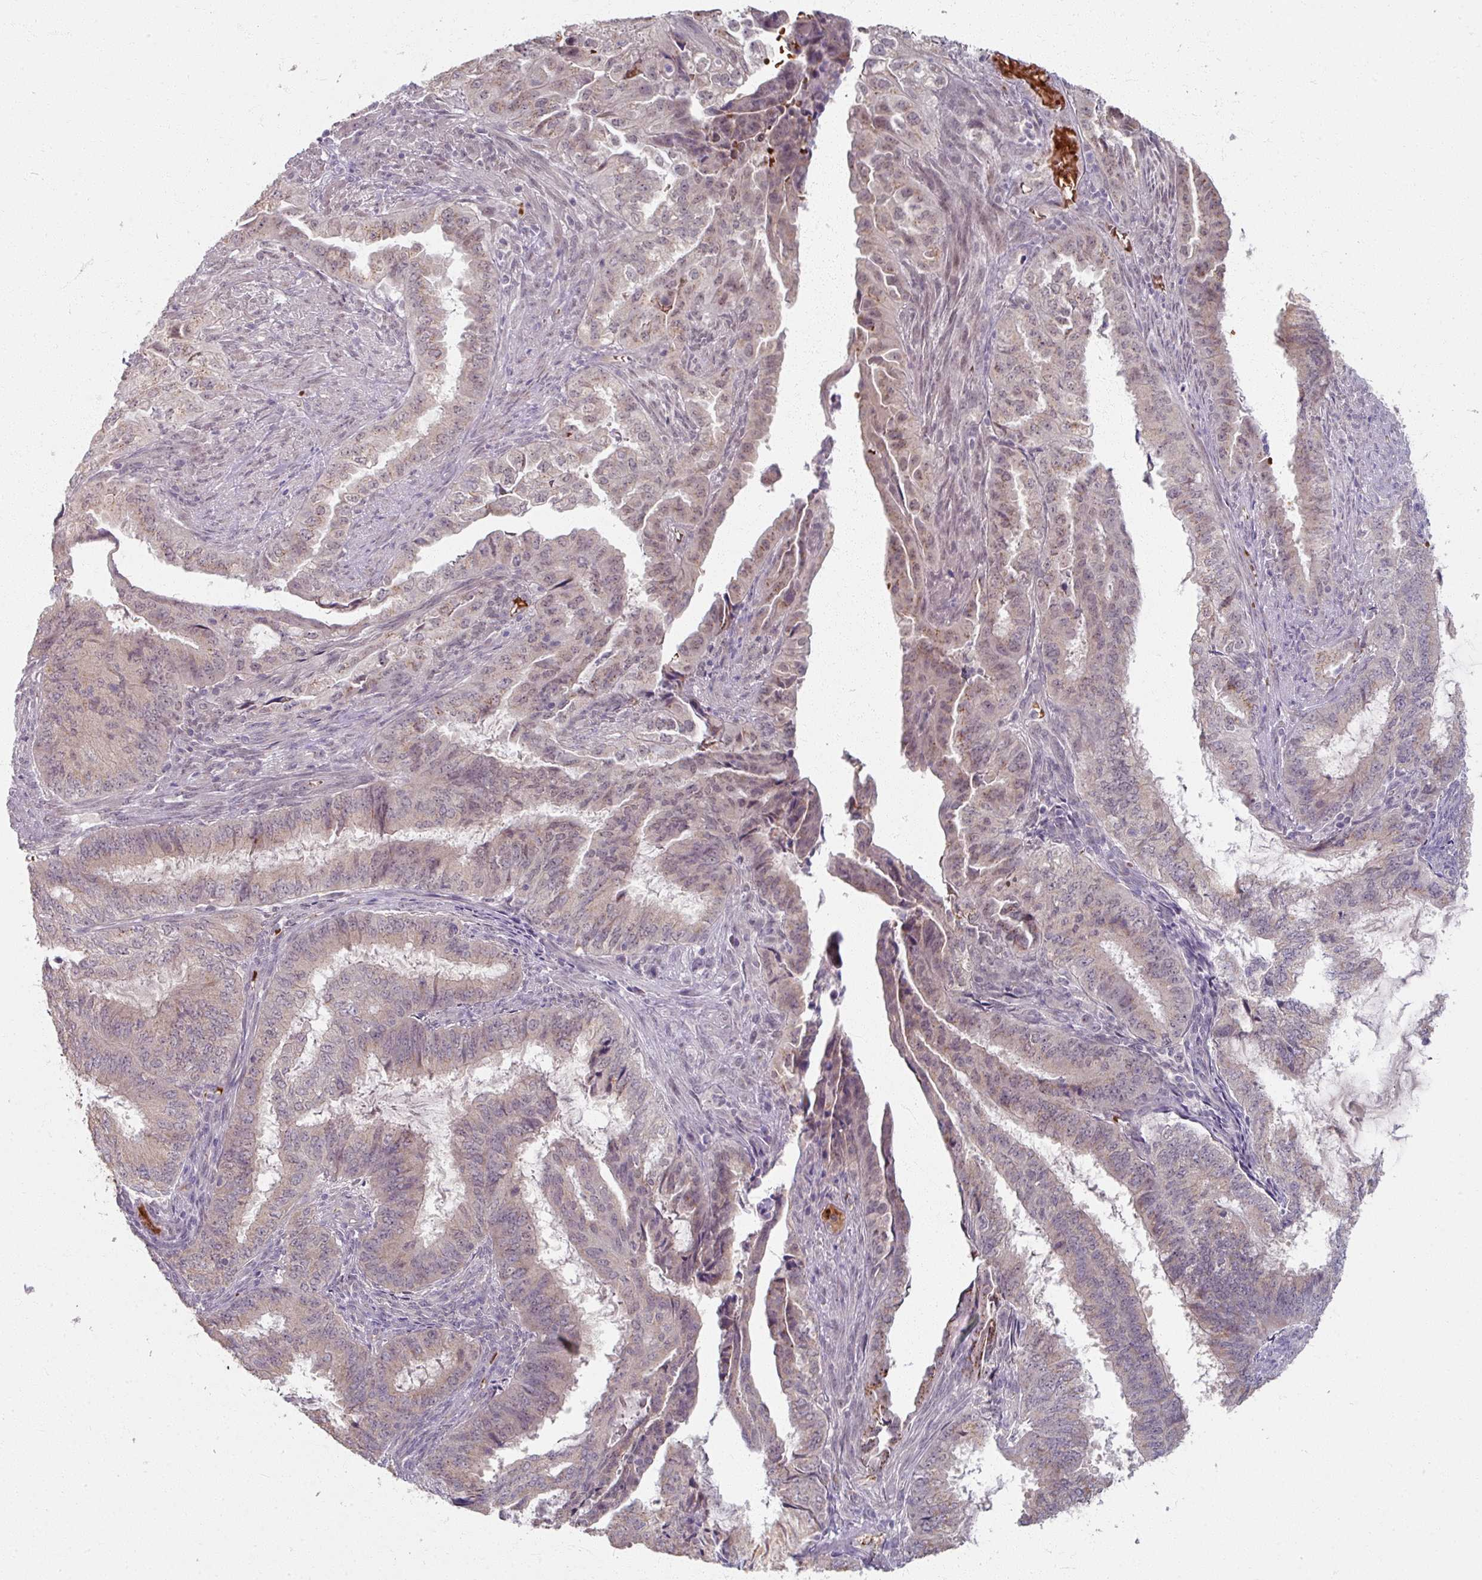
{"staining": {"intensity": "weak", "quantity": ">75%", "location": "cytoplasmic/membranous,nuclear"}, "tissue": "endometrial cancer", "cell_type": "Tumor cells", "image_type": "cancer", "snomed": [{"axis": "morphology", "description": "Adenocarcinoma, NOS"}, {"axis": "topography", "description": "Endometrium"}], "caption": "DAB (3,3'-diaminobenzidine) immunohistochemical staining of adenocarcinoma (endometrial) demonstrates weak cytoplasmic/membranous and nuclear protein positivity in about >75% of tumor cells.", "gene": "KMT5C", "patient": {"sex": "female", "age": 51}}